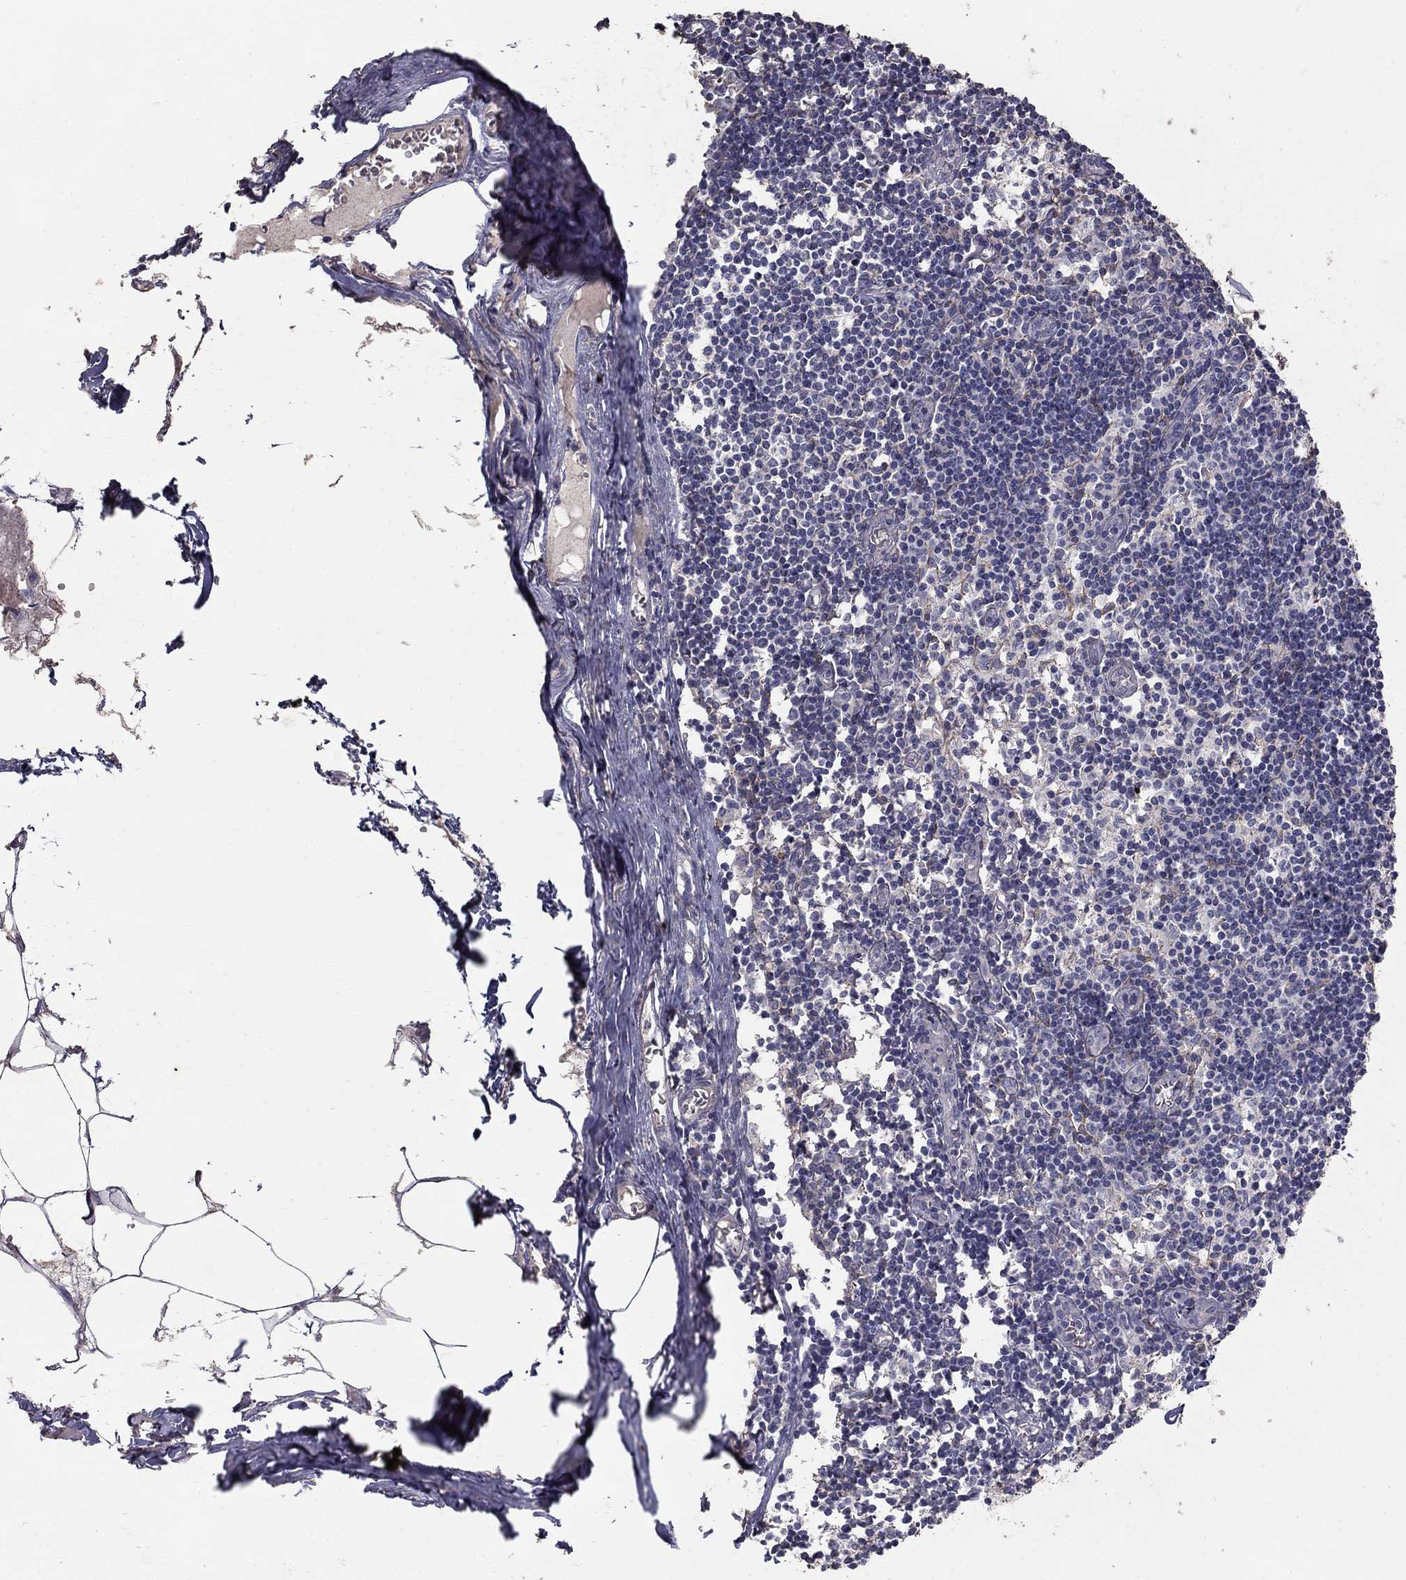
{"staining": {"intensity": "negative", "quantity": "none", "location": "none"}, "tissue": "lymph node", "cell_type": "Germinal center cells", "image_type": "normal", "snomed": [{"axis": "morphology", "description": "Normal tissue, NOS"}, {"axis": "topography", "description": "Lymph node"}], "caption": "DAB (3,3'-diaminobenzidine) immunohistochemical staining of benign lymph node exhibits no significant expression in germinal center cells. Brightfield microscopy of immunohistochemistry stained with DAB (3,3'-diaminobenzidine) (brown) and hematoxylin (blue), captured at high magnification.", "gene": "MPP2", "patient": {"sex": "male", "age": 59}}